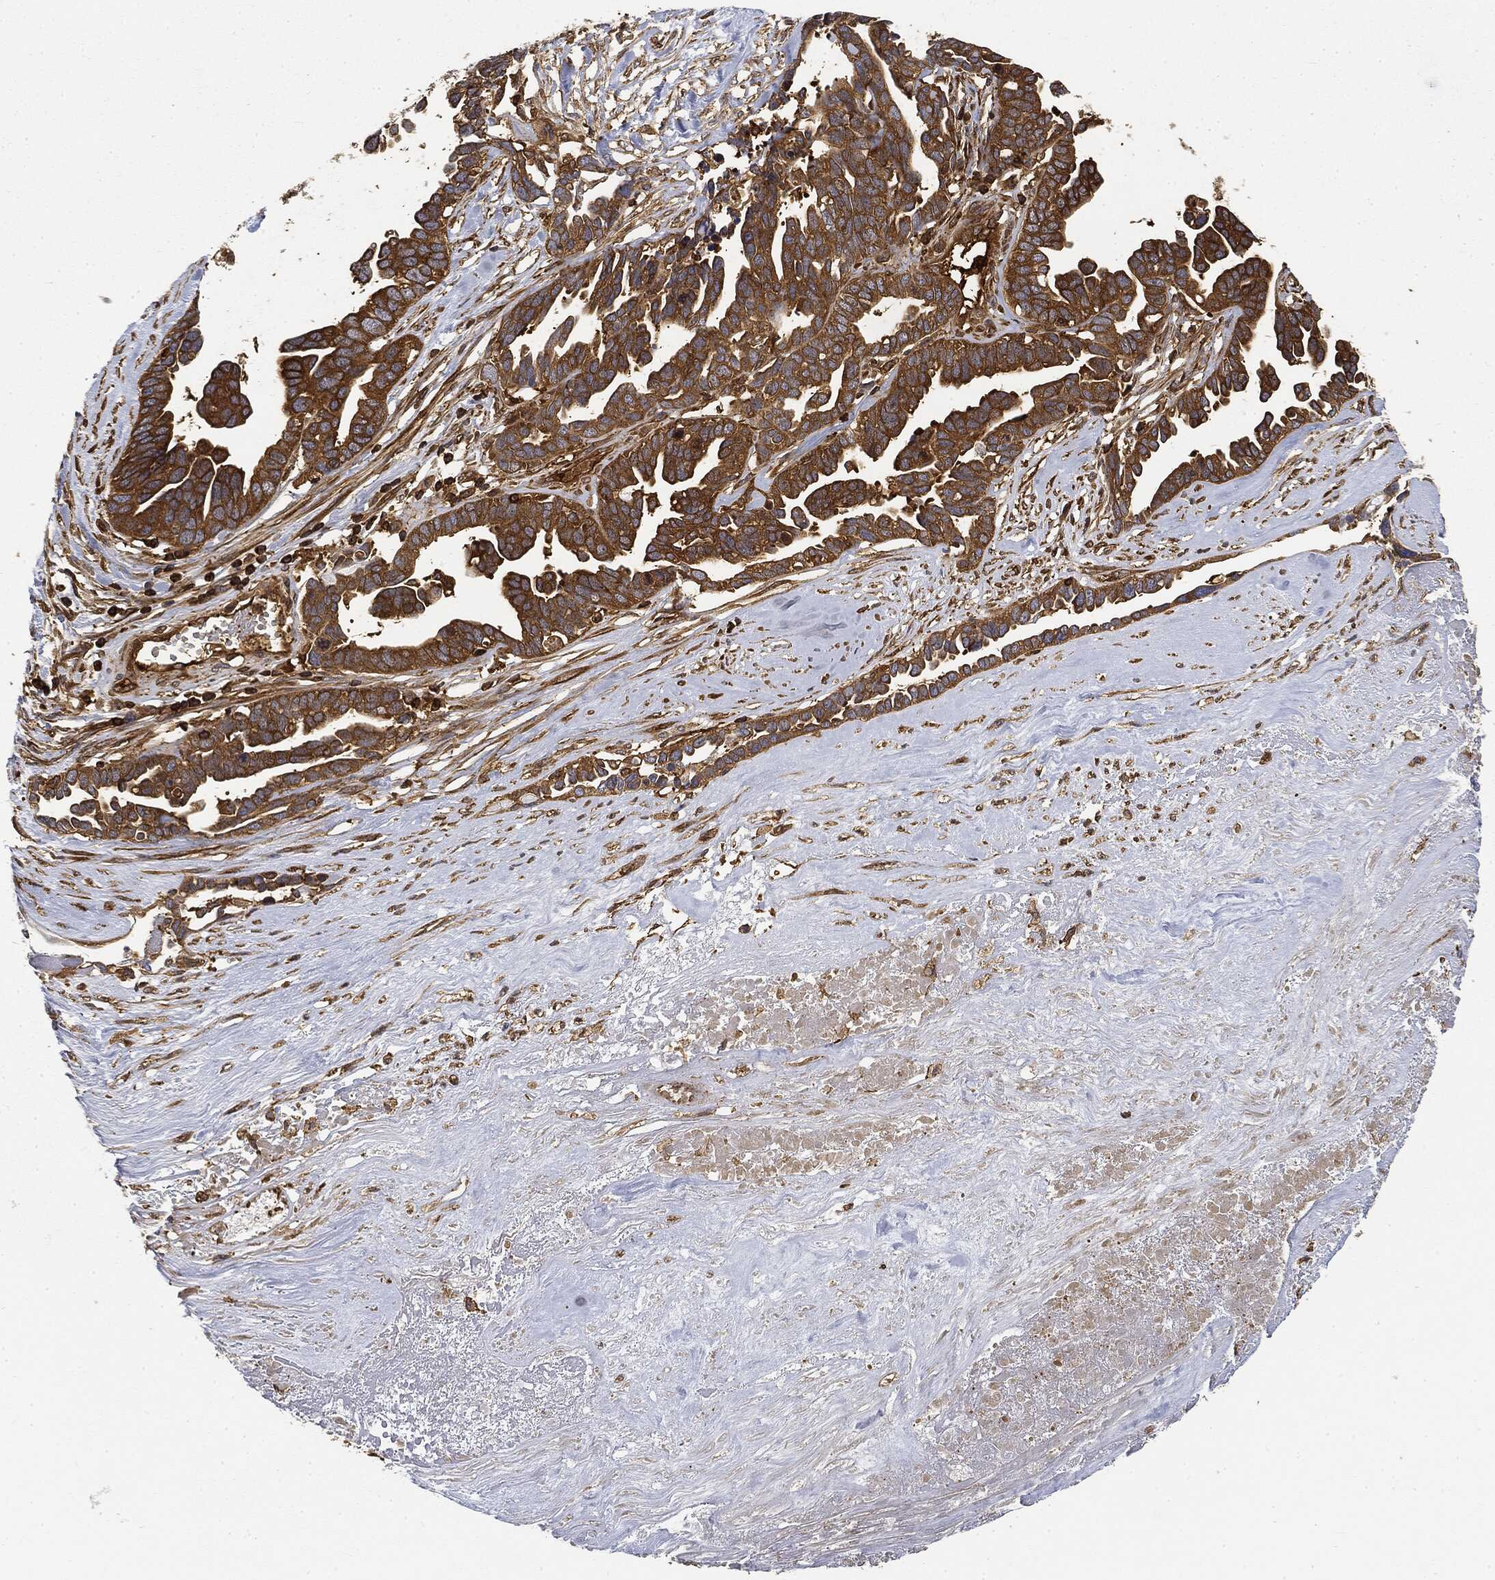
{"staining": {"intensity": "strong", "quantity": ">75%", "location": "cytoplasmic/membranous"}, "tissue": "ovarian cancer", "cell_type": "Tumor cells", "image_type": "cancer", "snomed": [{"axis": "morphology", "description": "Cystadenocarcinoma, serous, NOS"}, {"axis": "topography", "description": "Ovary"}], "caption": "This is an image of IHC staining of ovarian serous cystadenocarcinoma, which shows strong staining in the cytoplasmic/membranous of tumor cells.", "gene": "WDR1", "patient": {"sex": "female", "age": 54}}